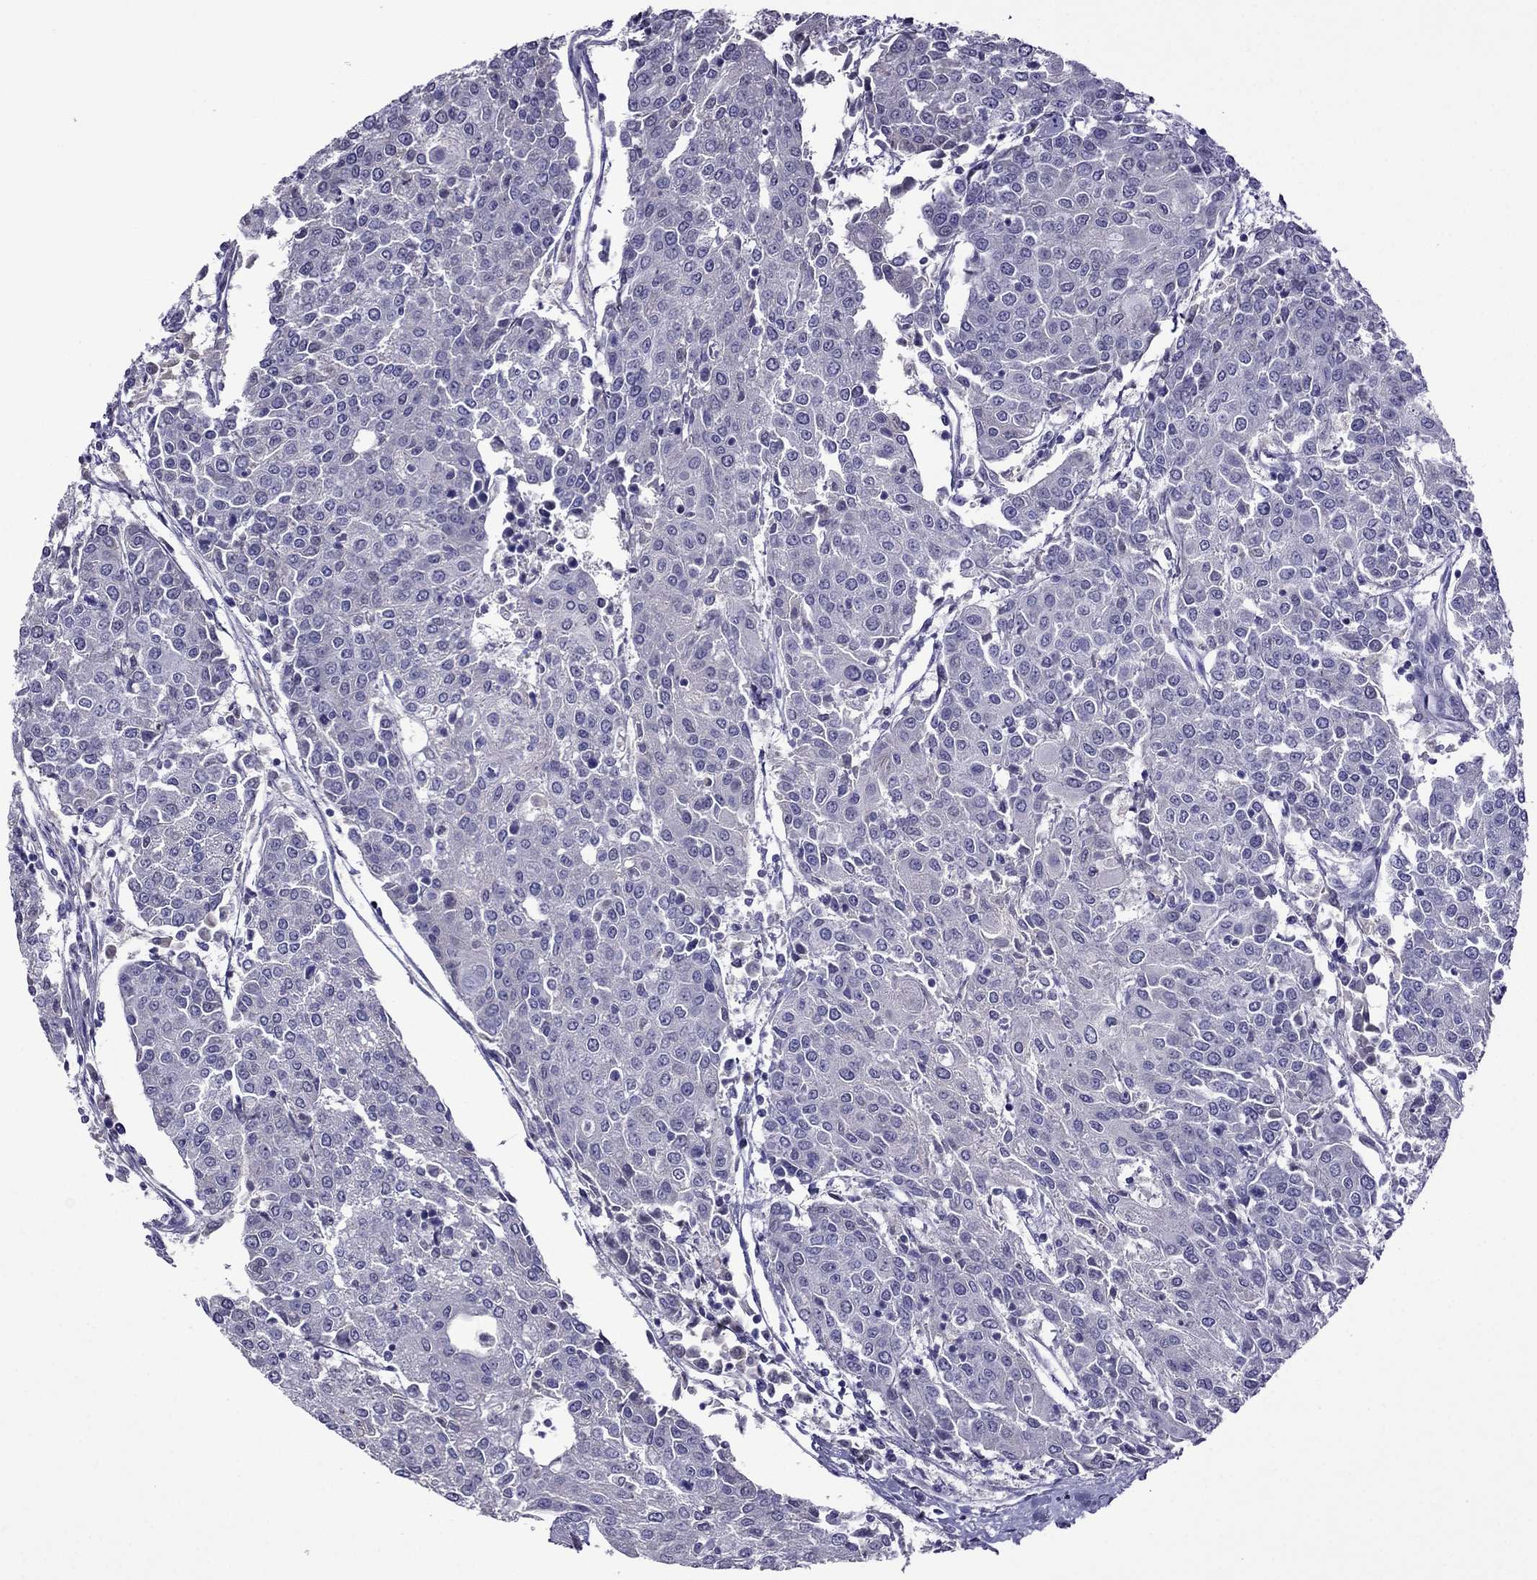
{"staining": {"intensity": "negative", "quantity": "none", "location": "none"}, "tissue": "urothelial cancer", "cell_type": "Tumor cells", "image_type": "cancer", "snomed": [{"axis": "morphology", "description": "Urothelial carcinoma, High grade"}, {"axis": "topography", "description": "Urinary bladder"}], "caption": "DAB (3,3'-diaminobenzidine) immunohistochemical staining of urothelial carcinoma (high-grade) displays no significant positivity in tumor cells.", "gene": "SPTBN4", "patient": {"sex": "female", "age": 85}}